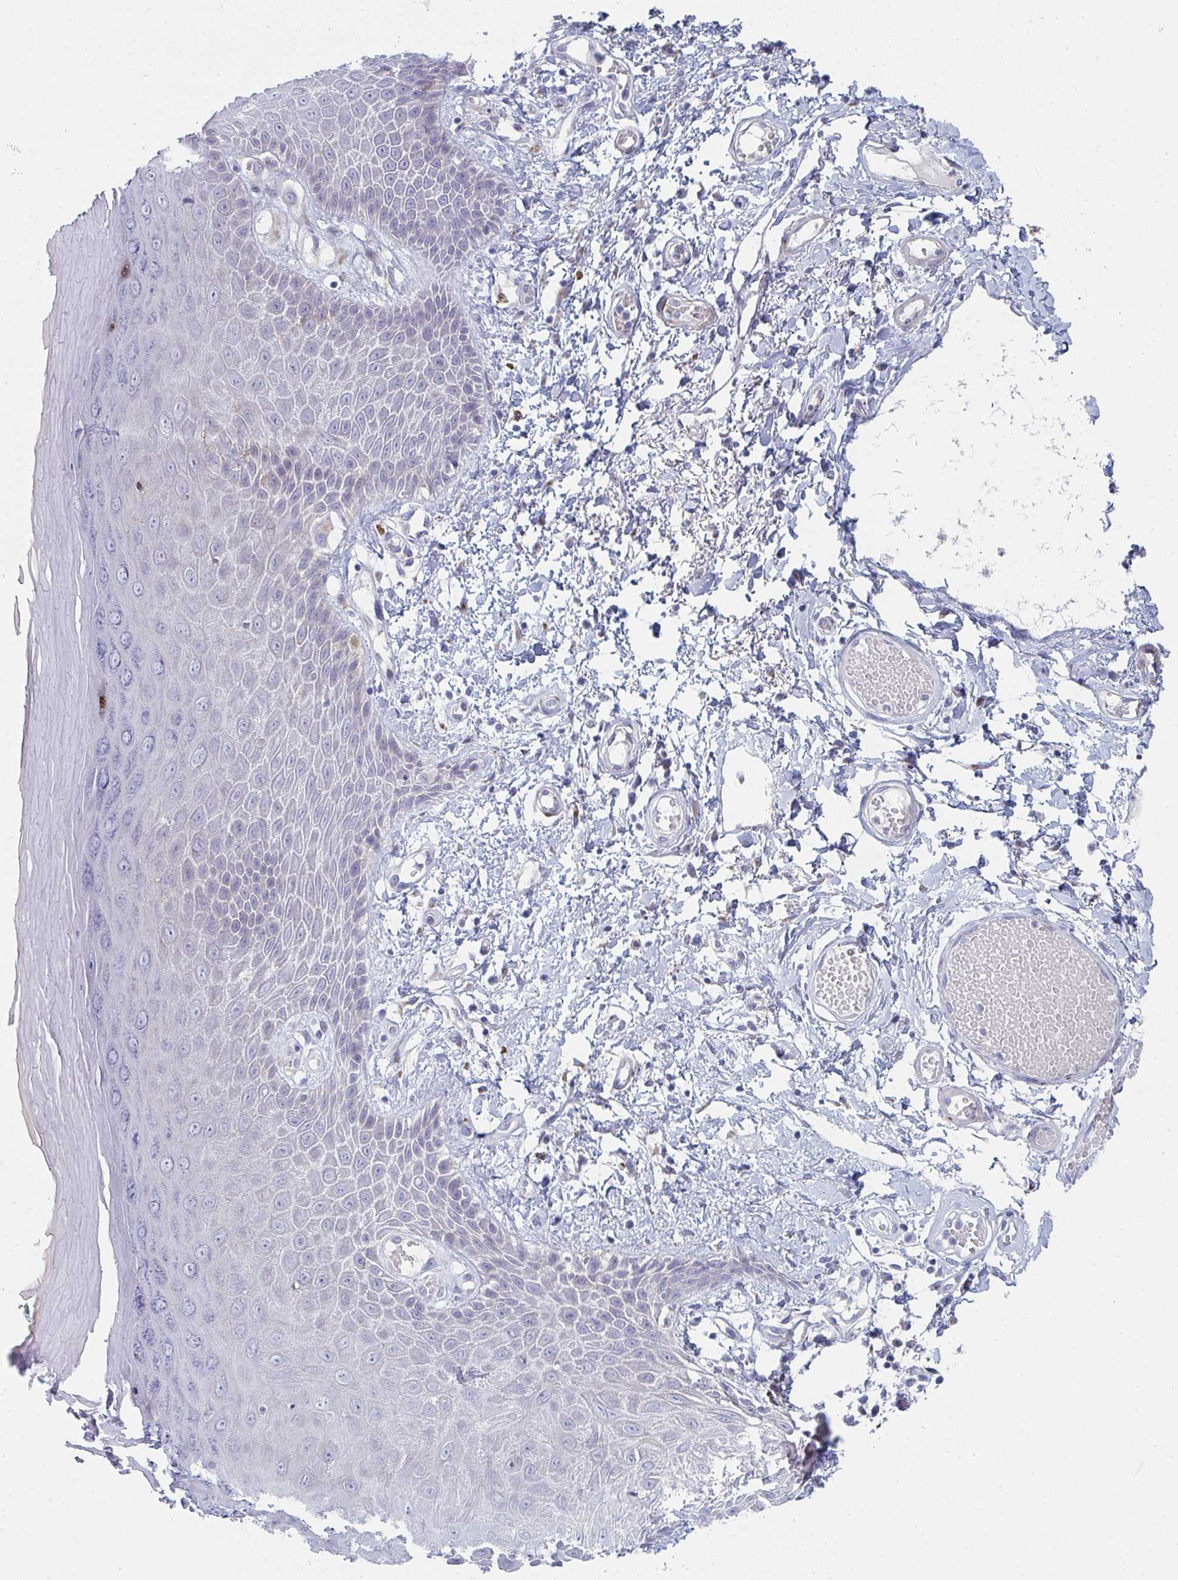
{"staining": {"intensity": "moderate", "quantity": "<25%", "location": "cytoplasmic/membranous"}, "tissue": "skin", "cell_type": "Epidermal cells", "image_type": "normal", "snomed": [{"axis": "morphology", "description": "Normal tissue, NOS"}, {"axis": "topography", "description": "Anal"}, {"axis": "topography", "description": "Peripheral nerve tissue"}], "caption": "Immunohistochemistry (DAB (3,3'-diaminobenzidine)) staining of unremarkable human skin shows moderate cytoplasmic/membranous protein expression in about <25% of epidermal cells. (IHC, brightfield microscopy, high magnification).", "gene": "PSMG1", "patient": {"sex": "male", "age": 78}}